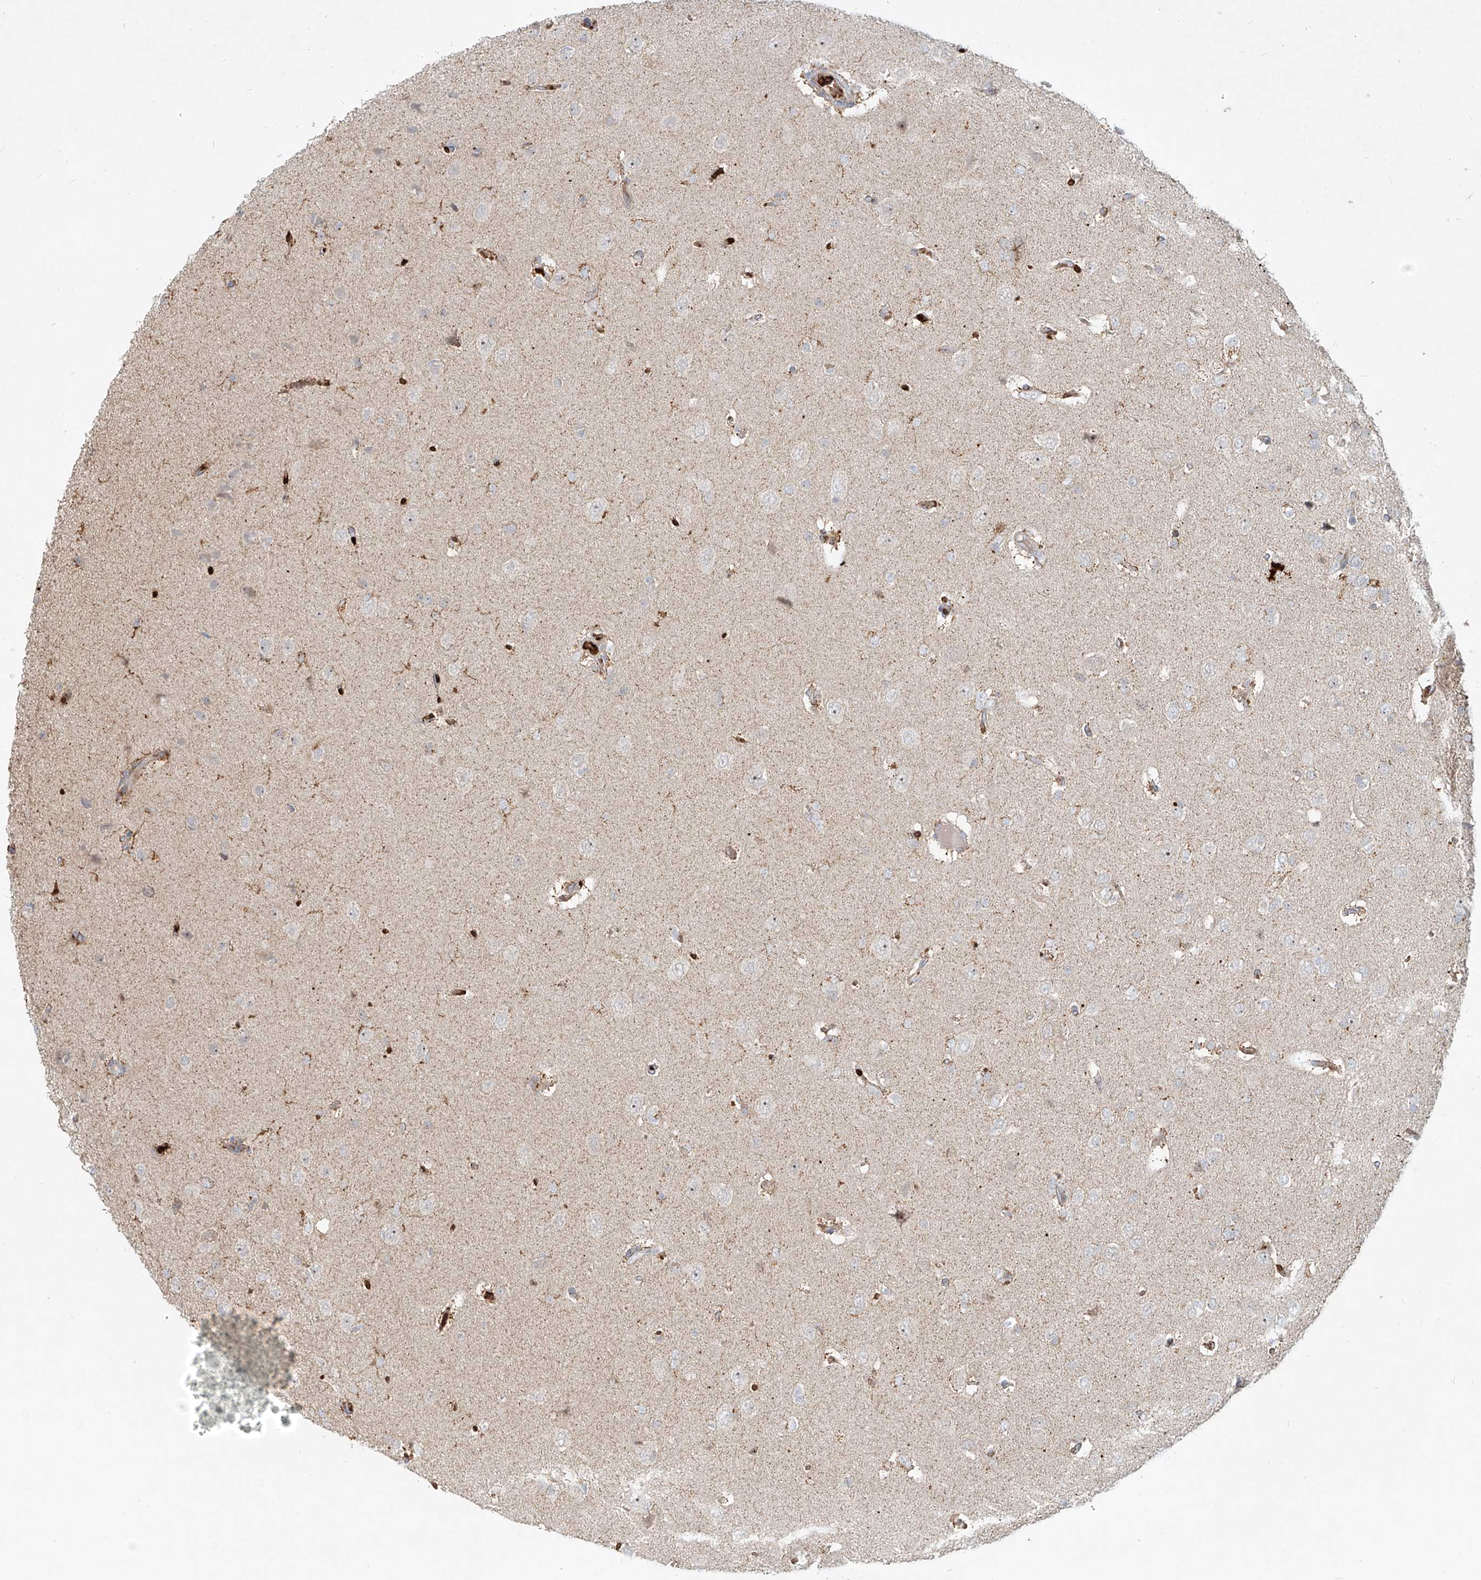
{"staining": {"intensity": "negative", "quantity": "none", "location": "none"}, "tissue": "glioma", "cell_type": "Tumor cells", "image_type": "cancer", "snomed": [{"axis": "morphology", "description": "Glioma, malignant, High grade"}, {"axis": "topography", "description": "Brain"}], "caption": "This is a photomicrograph of IHC staining of malignant glioma (high-grade), which shows no expression in tumor cells.", "gene": "FGD2", "patient": {"sex": "female", "age": 59}}